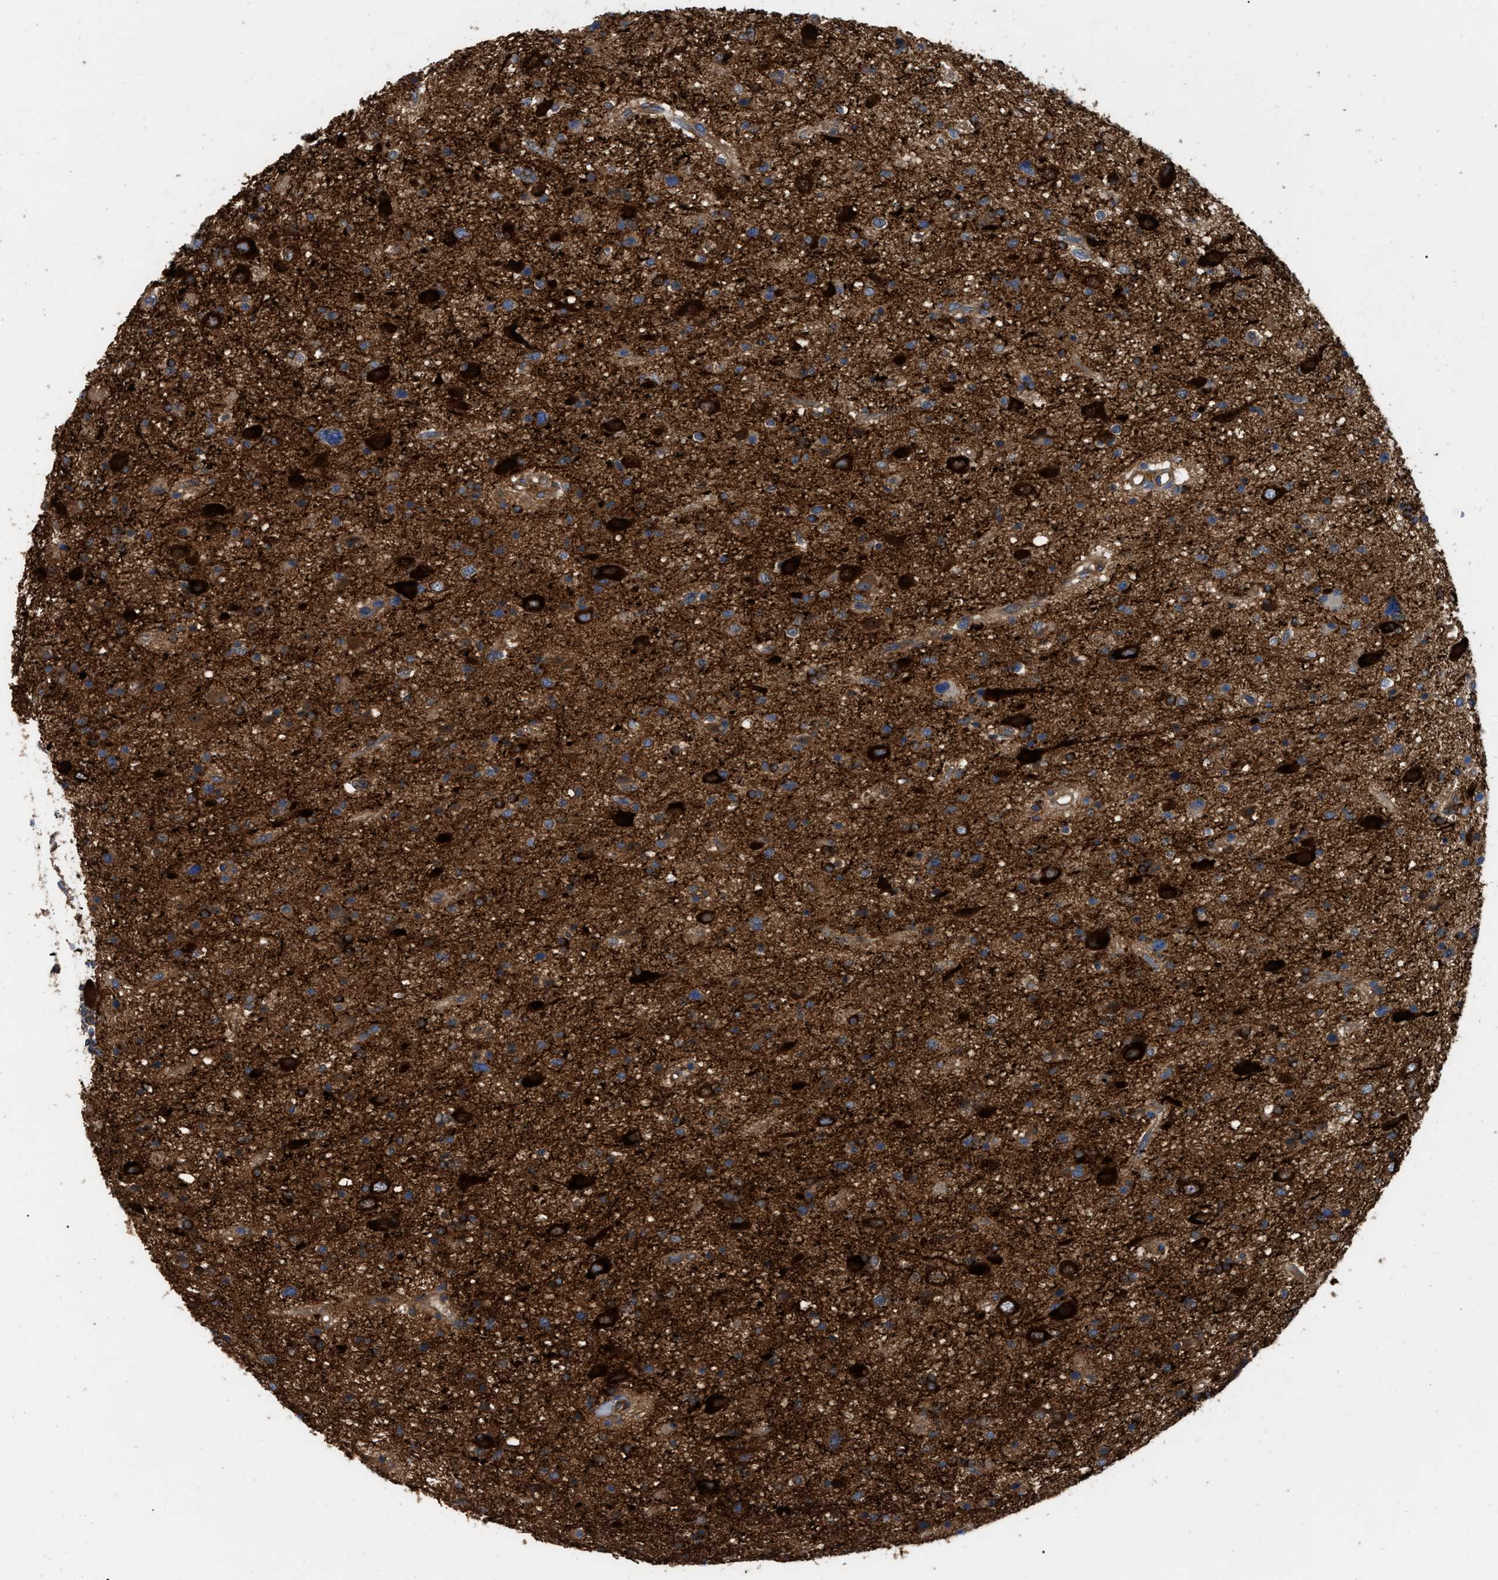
{"staining": {"intensity": "moderate", "quantity": ">75%", "location": "cytoplasmic/membranous"}, "tissue": "glioma", "cell_type": "Tumor cells", "image_type": "cancer", "snomed": [{"axis": "morphology", "description": "Glioma, malignant, High grade"}, {"axis": "topography", "description": "Brain"}], "caption": "Human malignant glioma (high-grade) stained with a brown dye demonstrates moderate cytoplasmic/membranous positive expression in about >75% of tumor cells.", "gene": "RABEP1", "patient": {"sex": "male", "age": 33}}